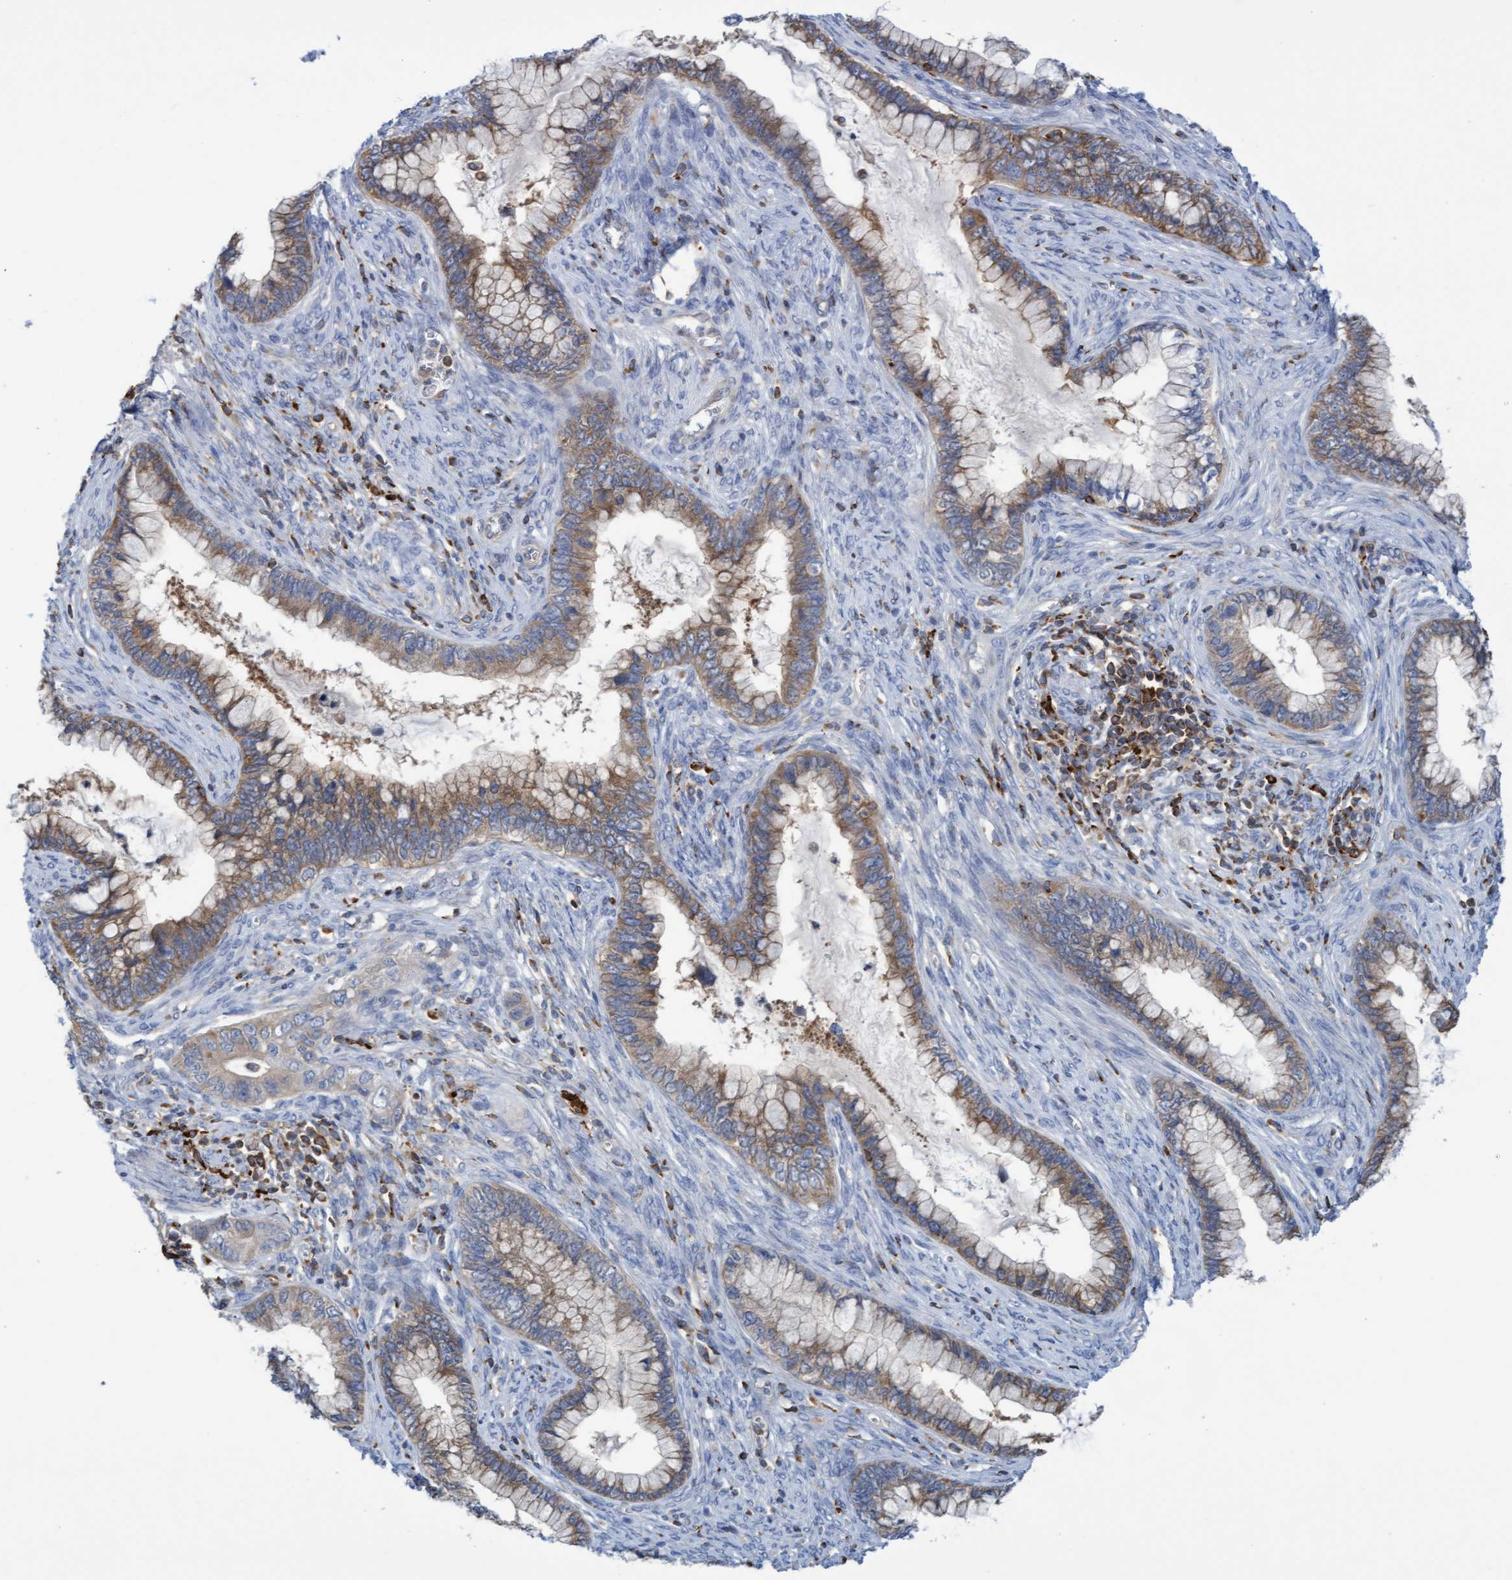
{"staining": {"intensity": "moderate", "quantity": "25%-75%", "location": "cytoplasmic/membranous"}, "tissue": "cervical cancer", "cell_type": "Tumor cells", "image_type": "cancer", "snomed": [{"axis": "morphology", "description": "Adenocarcinoma, NOS"}, {"axis": "topography", "description": "Cervix"}], "caption": "Cervical adenocarcinoma tissue reveals moderate cytoplasmic/membranous expression in about 25%-75% of tumor cells (DAB IHC with brightfield microscopy, high magnification).", "gene": "FNBP1", "patient": {"sex": "female", "age": 44}}